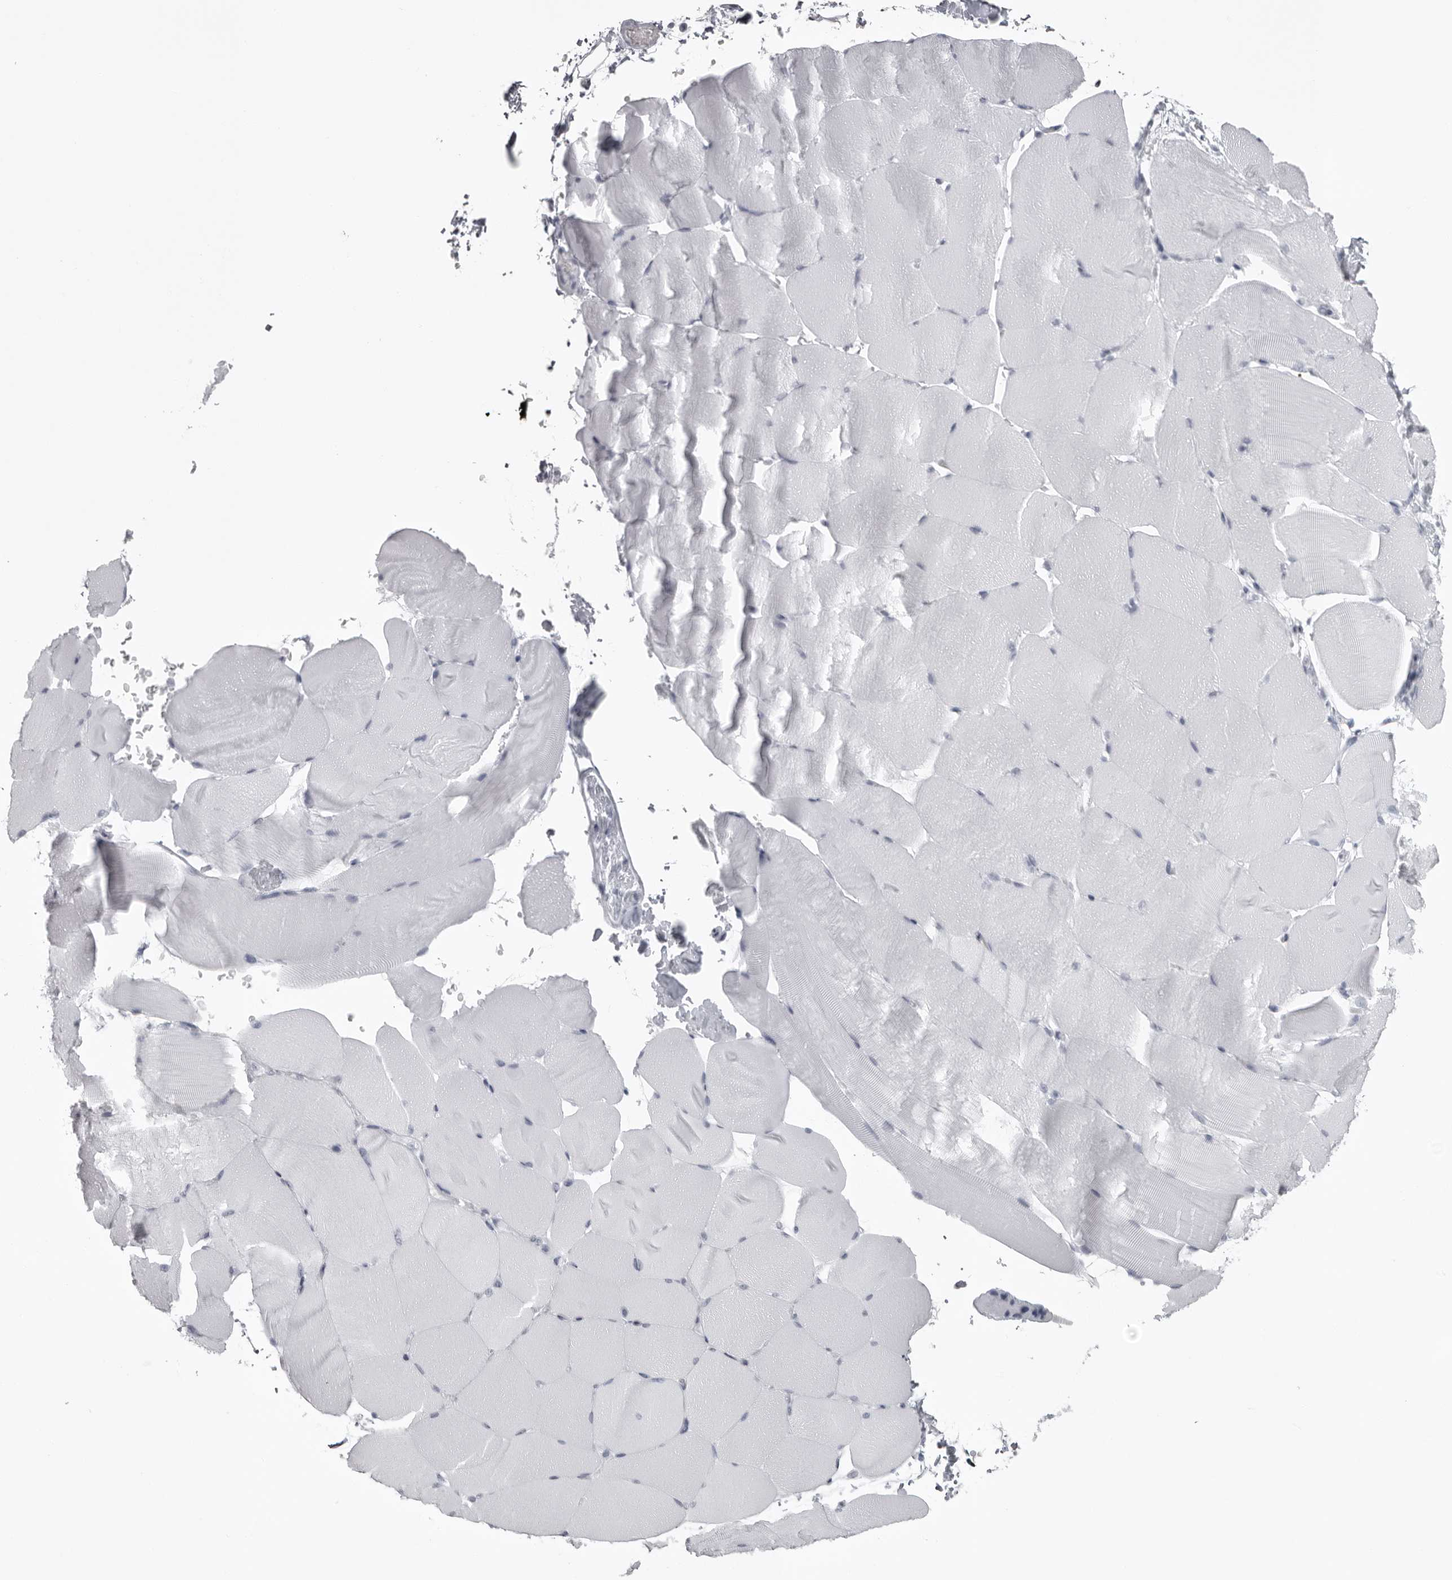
{"staining": {"intensity": "negative", "quantity": "none", "location": "none"}, "tissue": "skeletal muscle", "cell_type": "Myocytes", "image_type": "normal", "snomed": [{"axis": "morphology", "description": "Normal tissue, NOS"}, {"axis": "topography", "description": "Skeletal muscle"}, {"axis": "topography", "description": "Parathyroid gland"}], "caption": "This is an immunohistochemistry image of normal skeletal muscle. There is no expression in myocytes.", "gene": "UROD", "patient": {"sex": "female", "age": 37}}